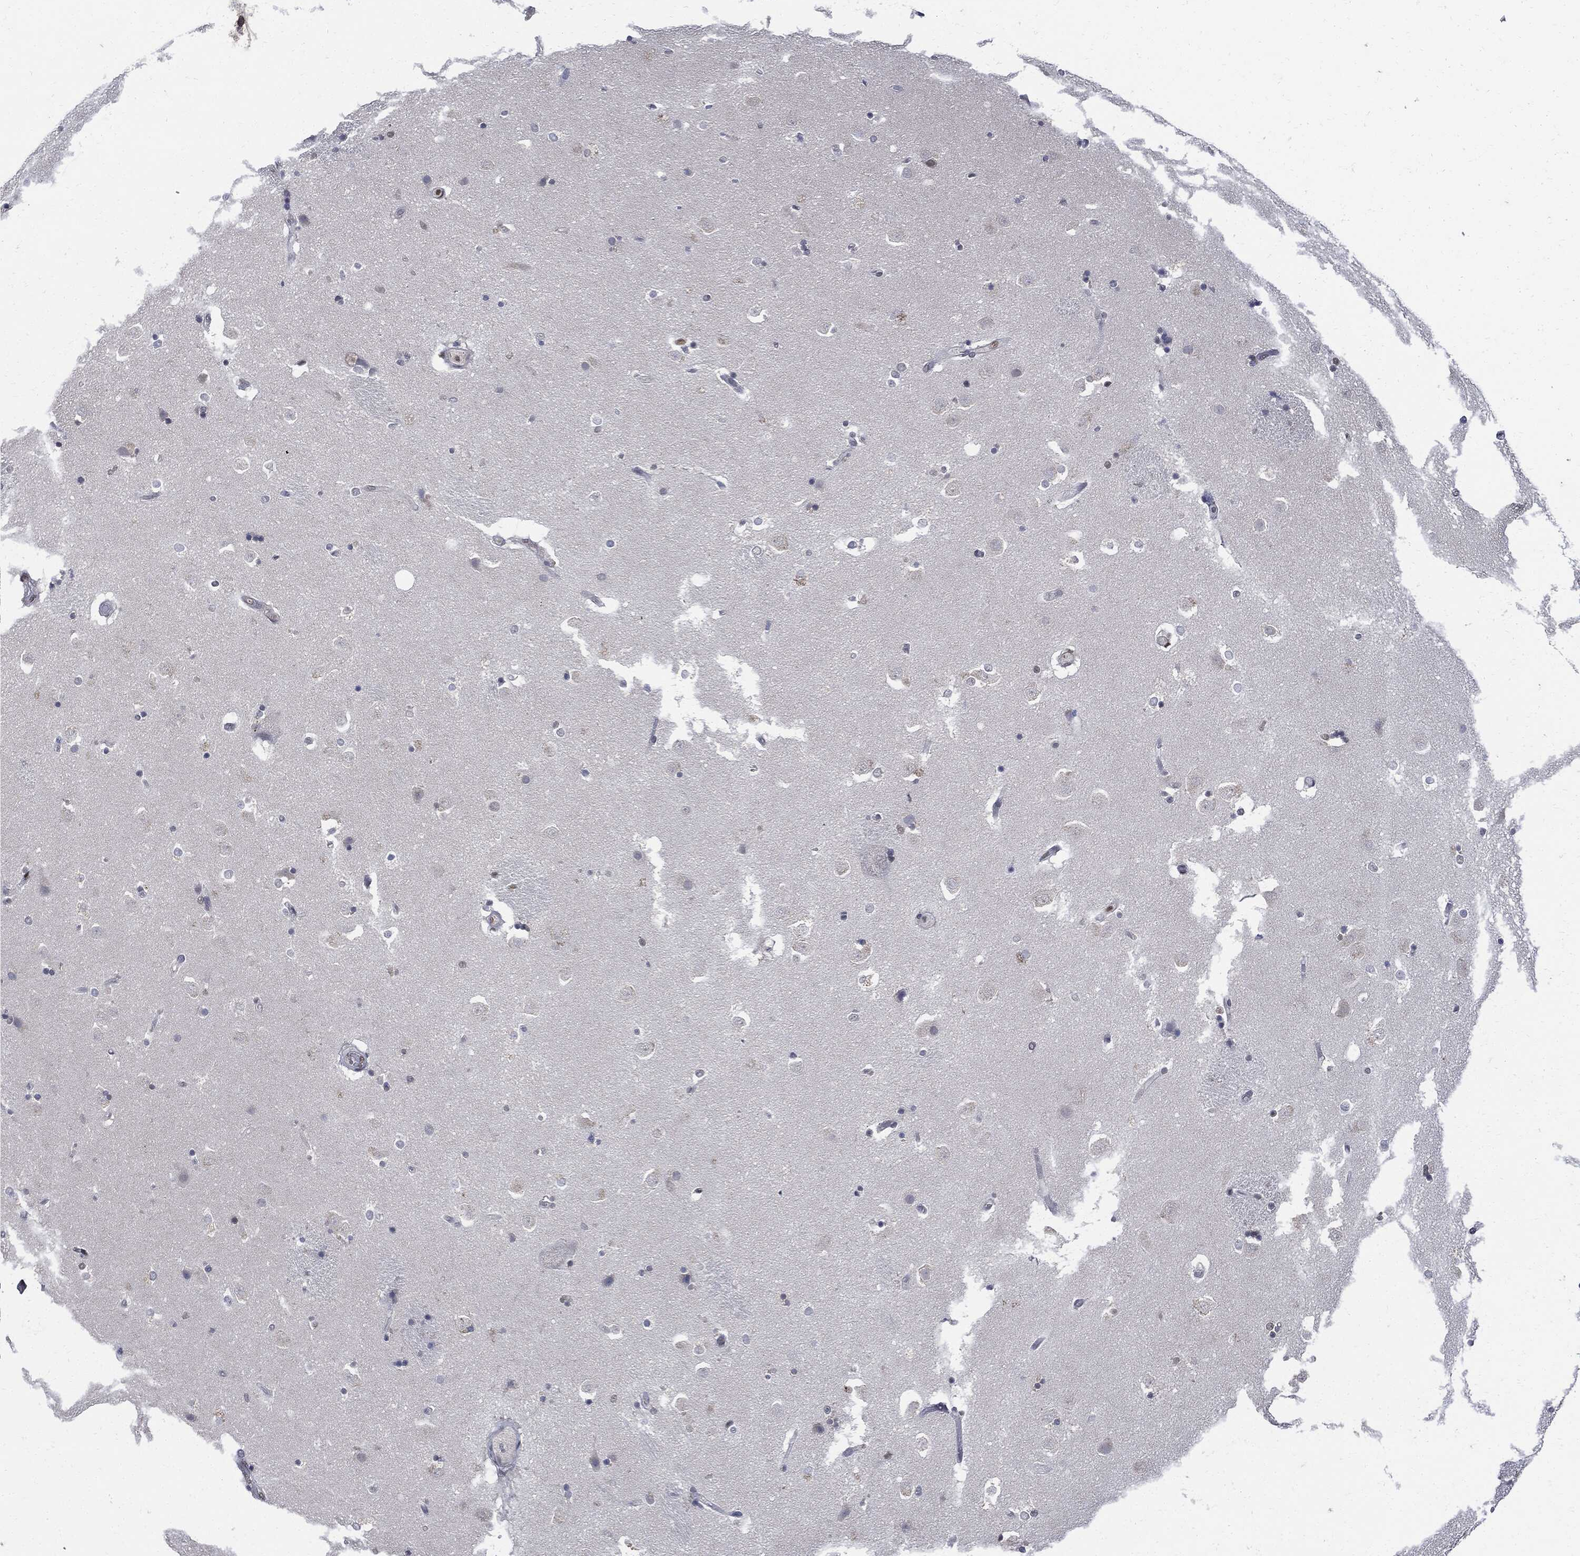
{"staining": {"intensity": "negative", "quantity": "none", "location": "none"}, "tissue": "caudate", "cell_type": "Glial cells", "image_type": "normal", "snomed": [{"axis": "morphology", "description": "Normal tissue, NOS"}, {"axis": "topography", "description": "Lateral ventricle wall"}], "caption": "Immunohistochemistry (IHC) micrograph of unremarkable caudate stained for a protein (brown), which demonstrates no expression in glial cells.", "gene": "PCNA", "patient": {"sex": "male", "age": 51}}